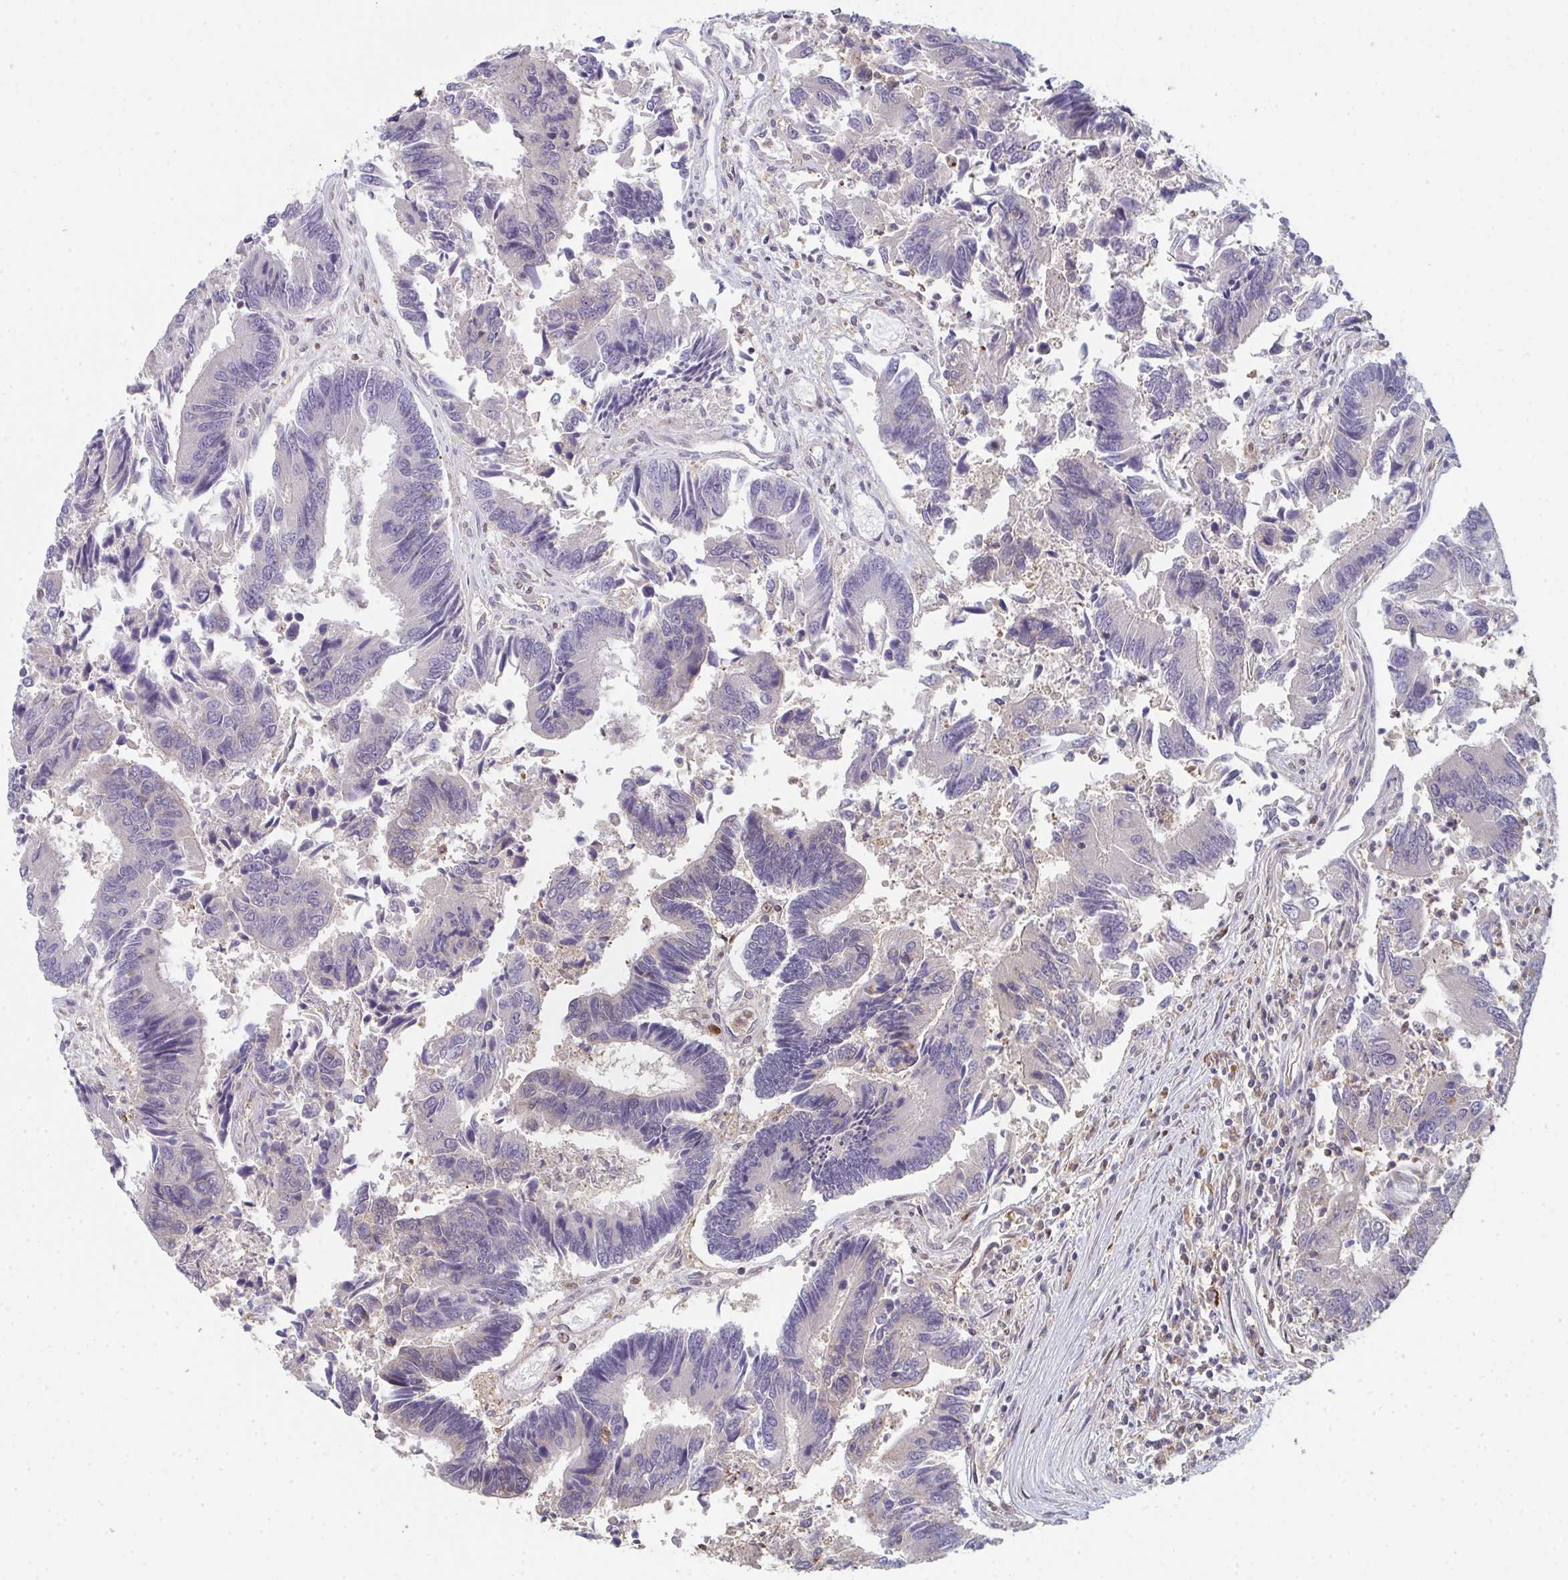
{"staining": {"intensity": "negative", "quantity": "none", "location": "none"}, "tissue": "colorectal cancer", "cell_type": "Tumor cells", "image_type": "cancer", "snomed": [{"axis": "morphology", "description": "Adenocarcinoma, NOS"}, {"axis": "topography", "description": "Colon"}], "caption": "Tumor cells show no significant protein expression in adenocarcinoma (colorectal).", "gene": "ACD", "patient": {"sex": "female", "age": 67}}